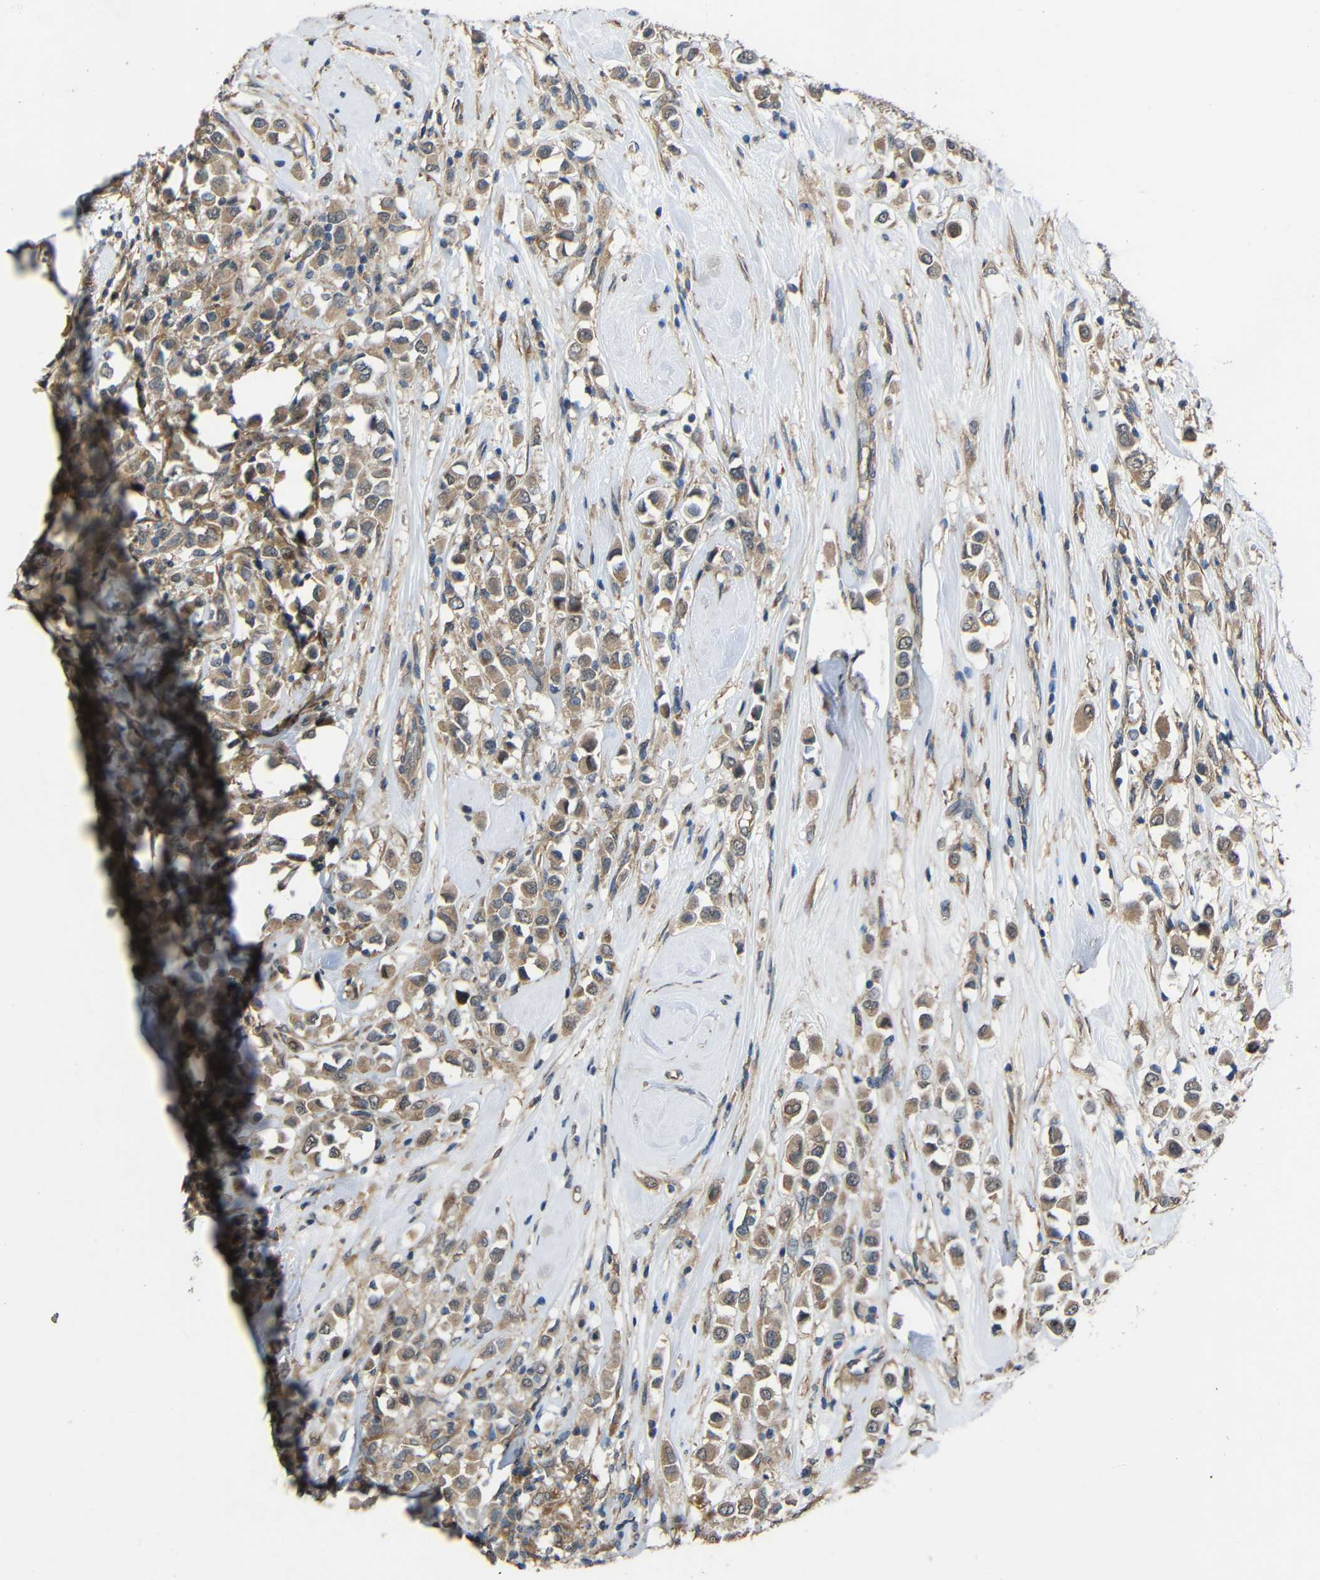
{"staining": {"intensity": "weak", "quantity": ">75%", "location": "cytoplasmic/membranous"}, "tissue": "breast cancer", "cell_type": "Tumor cells", "image_type": "cancer", "snomed": [{"axis": "morphology", "description": "Duct carcinoma"}, {"axis": "topography", "description": "Breast"}], "caption": "Tumor cells show weak cytoplasmic/membranous staining in about >75% of cells in breast cancer.", "gene": "CHST9", "patient": {"sex": "female", "age": 61}}